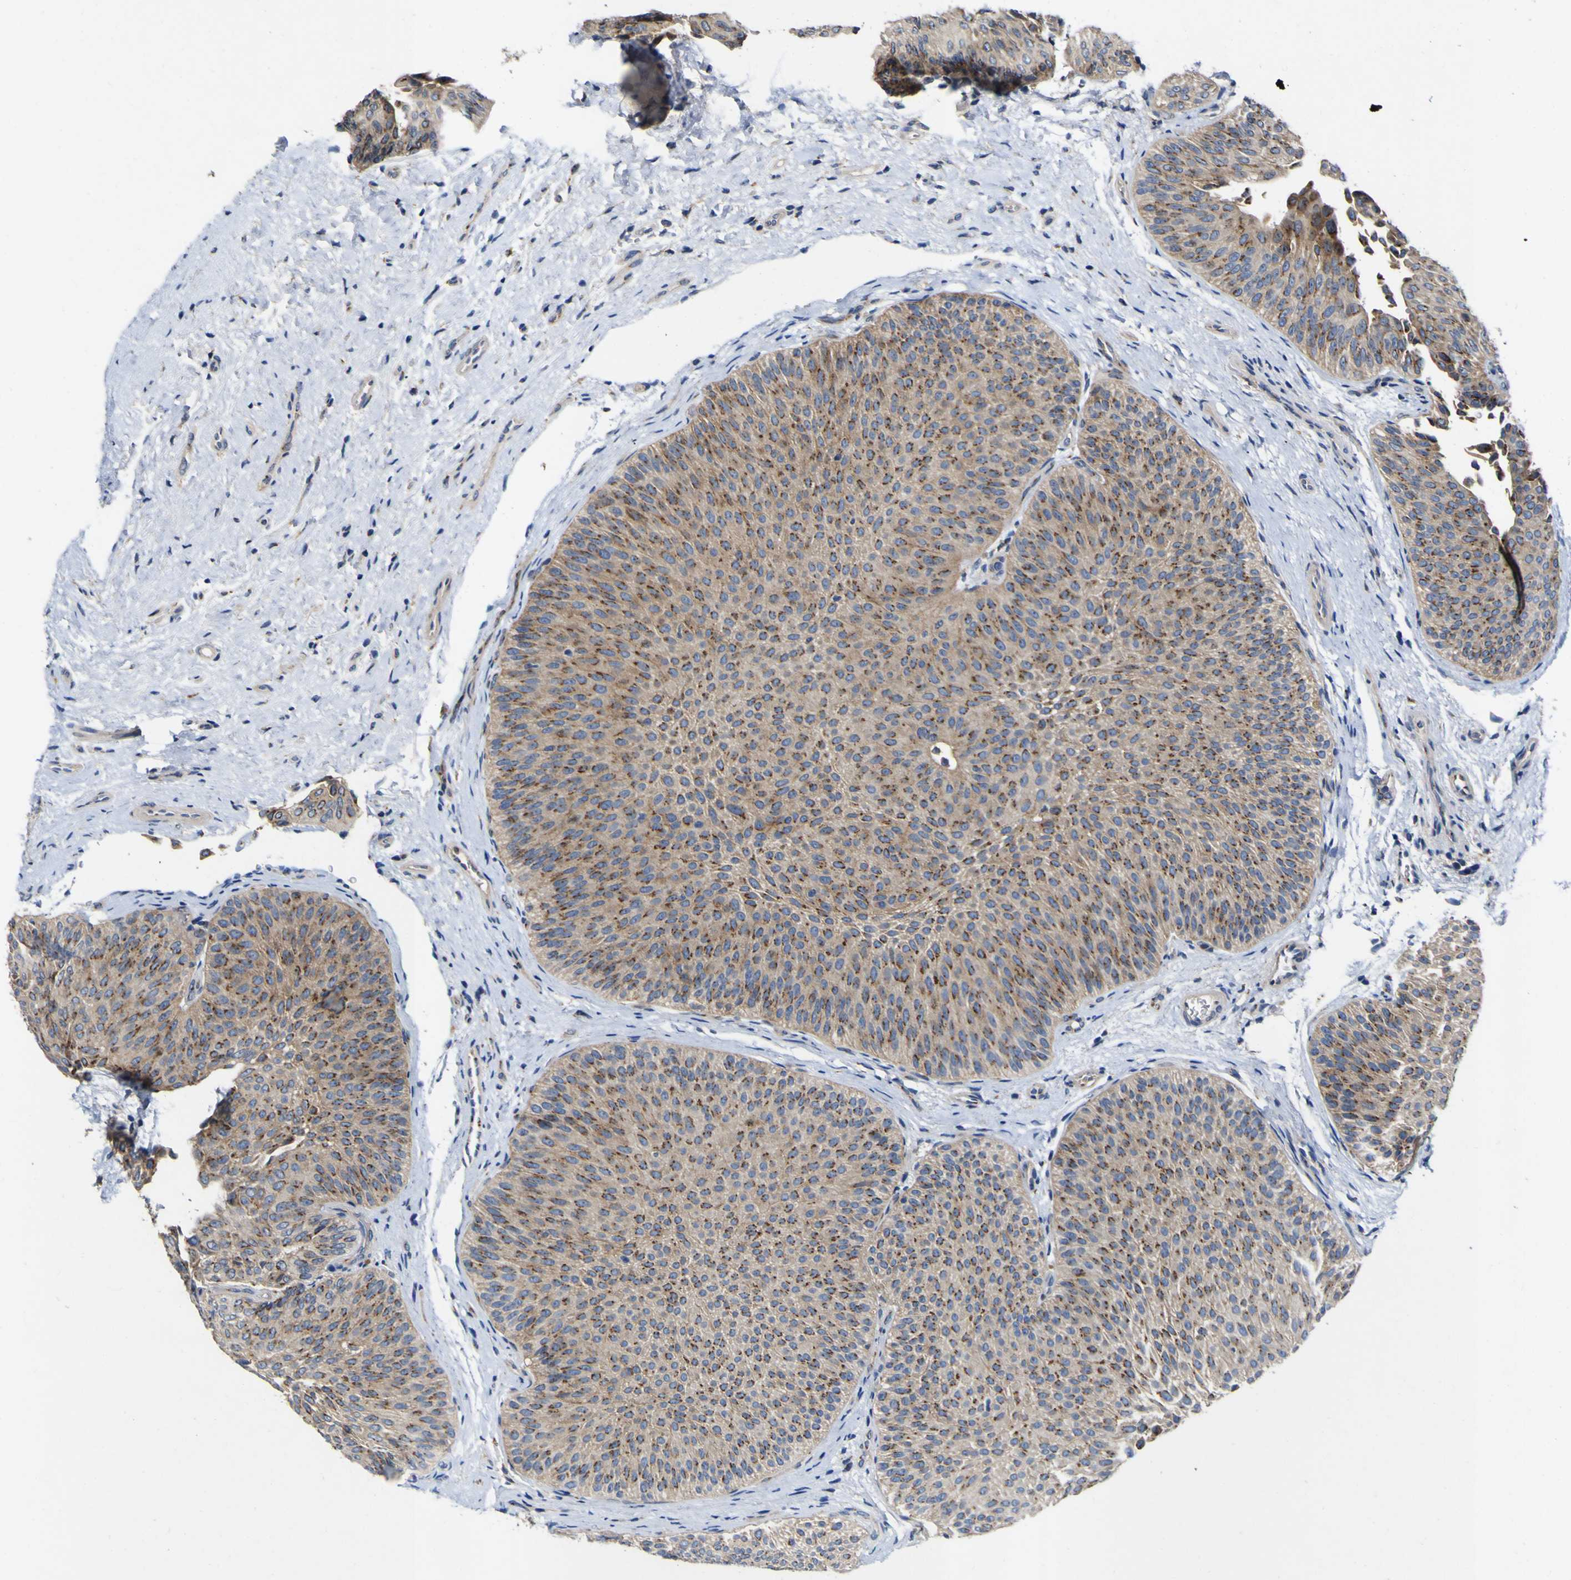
{"staining": {"intensity": "moderate", "quantity": ">75%", "location": "cytoplasmic/membranous"}, "tissue": "urothelial cancer", "cell_type": "Tumor cells", "image_type": "cancer", "snomed": [{"axis": "morphology", "description": "Urothelial carcinoma, Low grade"}, {"axis": "topography", "description": "Urinary bladder"}], "caption": "This photomicrograph reveals immunohistochemistry (IHC) staining of urothelial cancer, with medium moderate cytoplasmic/membranous expression in about >75% of tumor cells.", "gene": "COA1", "patient": {"sex": "female", "age": 60}}